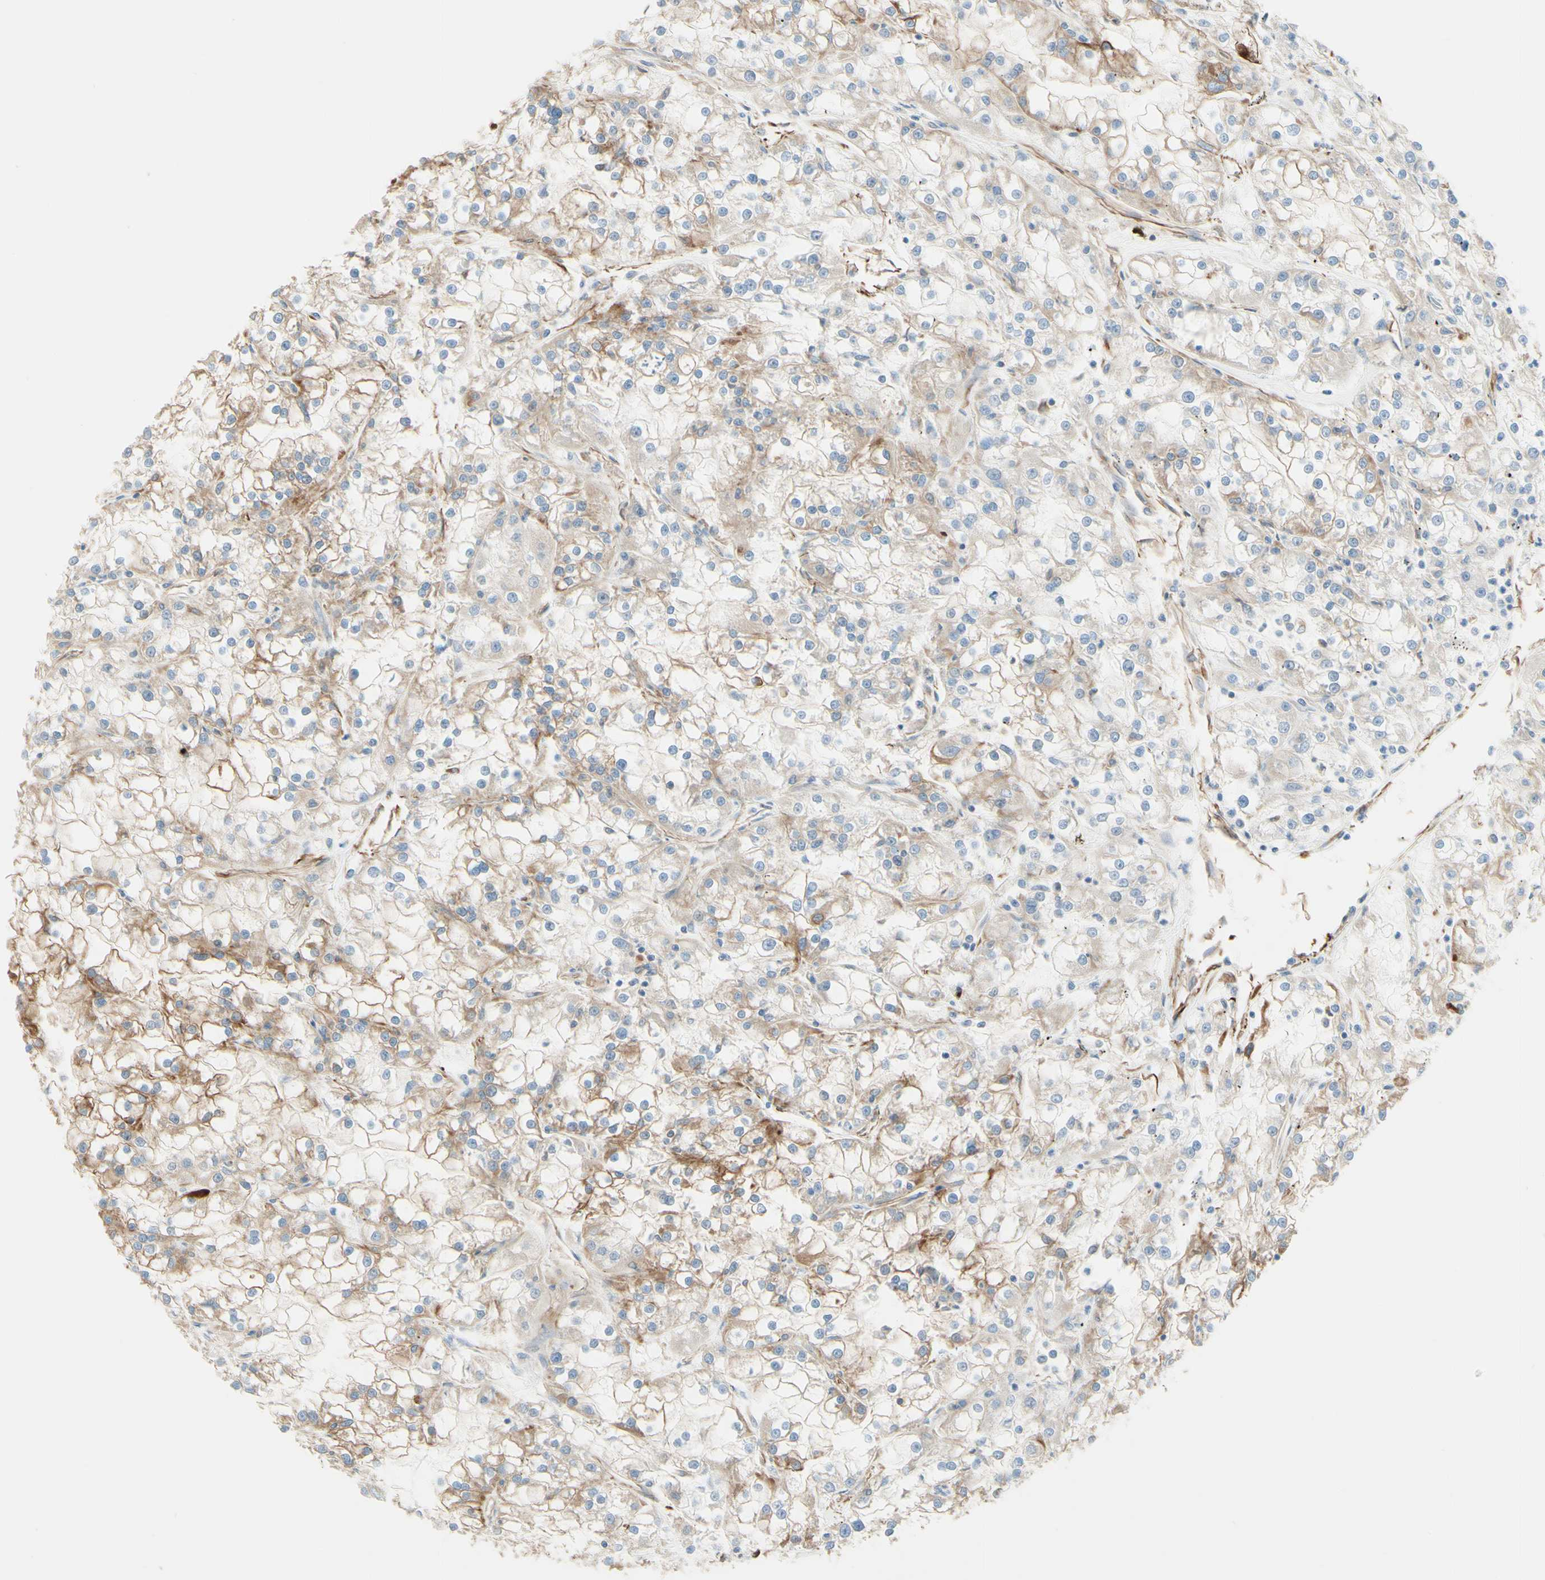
{"staining": {"intensity": "weak", "quantity": ">75%", "location": "cytoplasmic/membranous"}, "tissue": "renal cancer", "cell_type": "Tumor cells", "image_type": "cancer", "snomed": [{"axis": "morphology", "description": "Adenocarcinoma, NOS"}, {"axis": "topography", "description": "Kidney"}], "caption": "High-magnification brightfield microscopy of renal adenocarcinoma stained with DAB (brown) and counterstained with hematoxylin (blue). tumor cells exhibit weak cytoplasmic/membranous staining is seen in about>75% of cells. (Stains: DAB in brown, nuclei in blue, Microscopy: brightfield microscopy at high magnification).", "gene": "ENDOD1", "patient": {"sex": "female", "age": 52}}